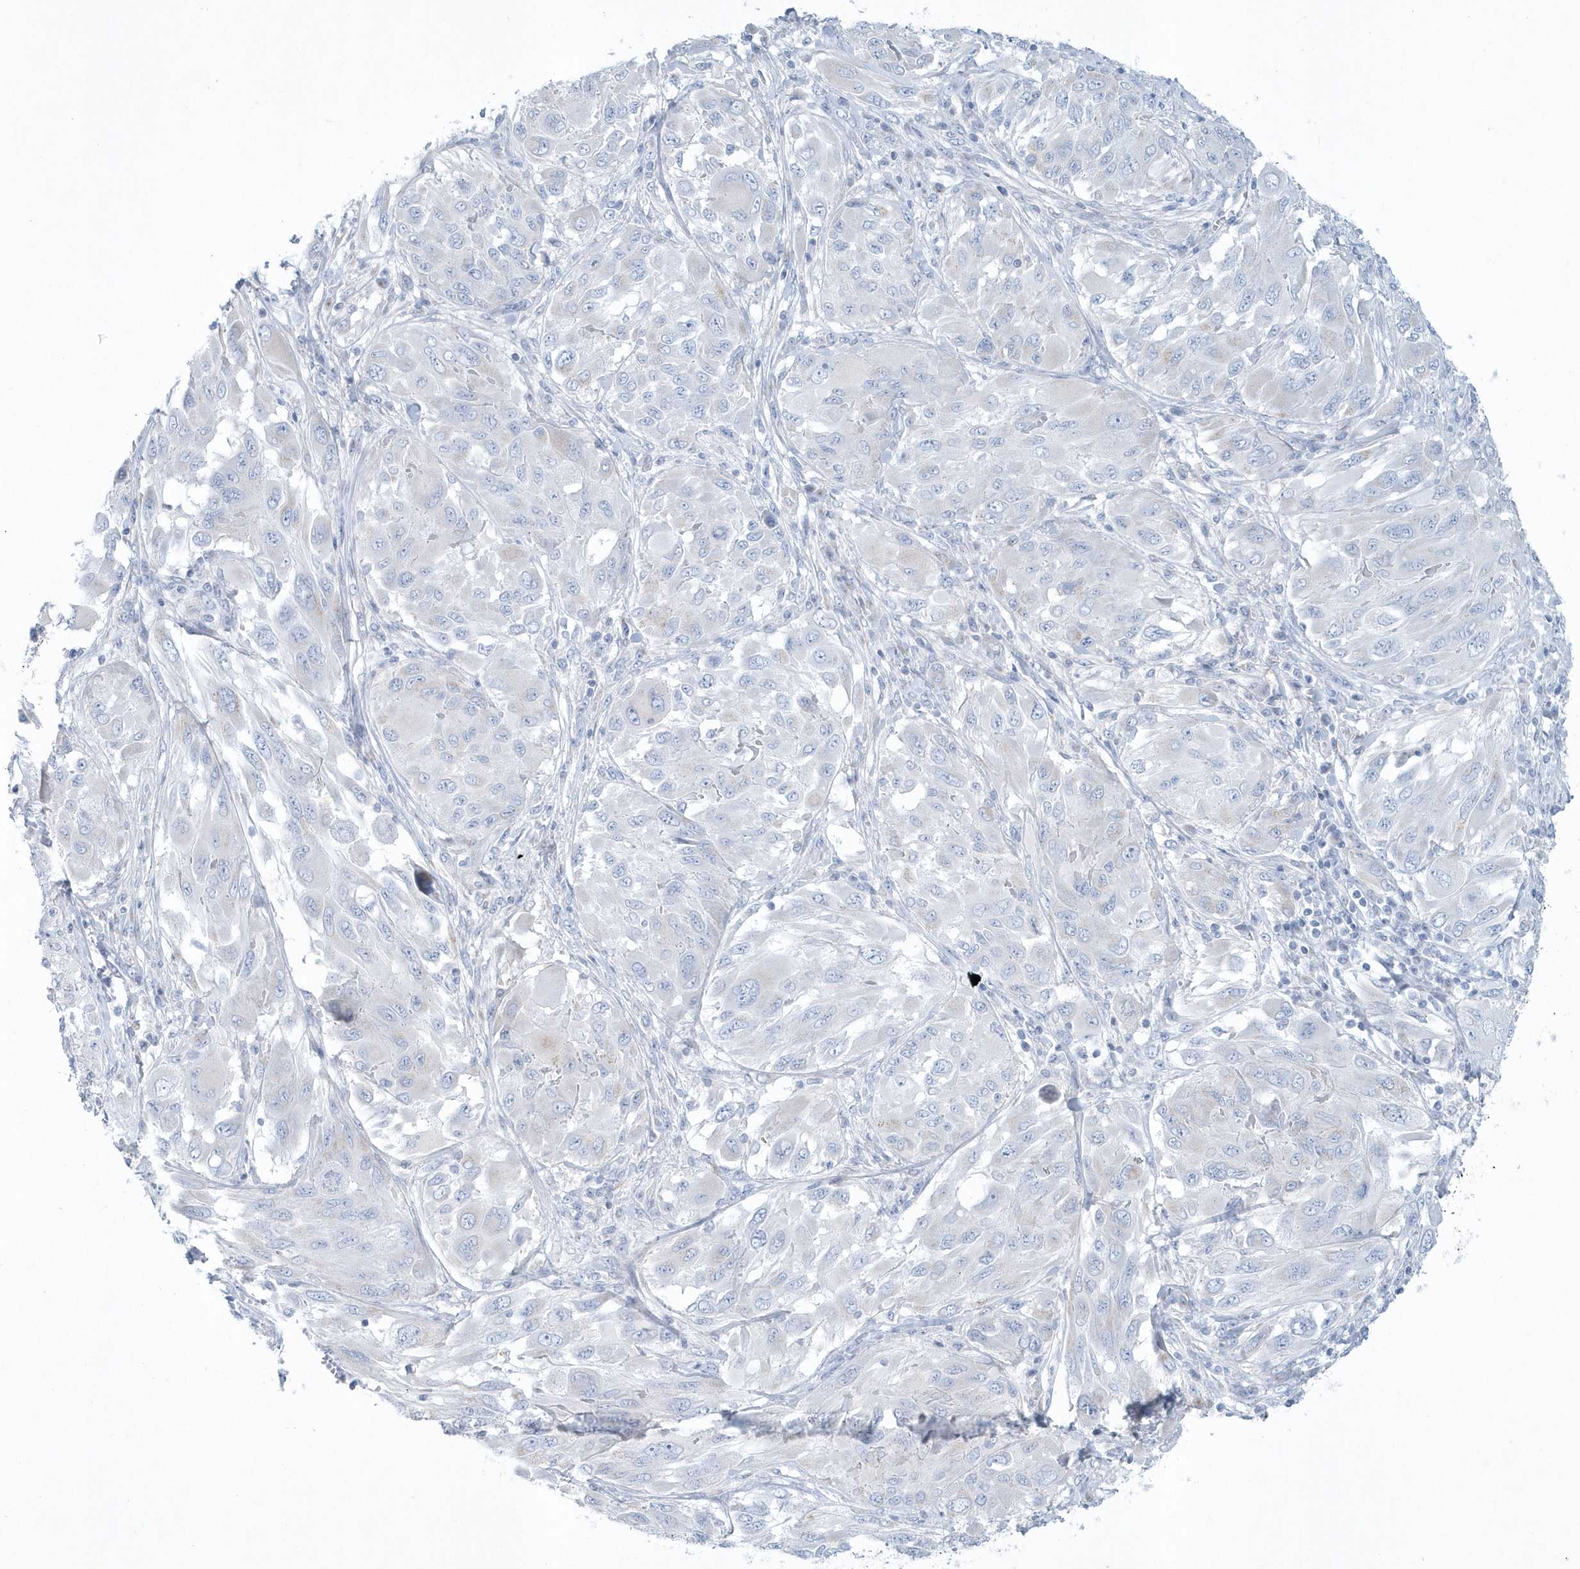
{"staining": {"intensity": "negative", "quantity": "none", "location": "none"}, "tissue": "melanoma", "cell_type": "Tumor cells", "image_type": "cancer", "snomed": [{"axis": "morphology", "description": "Malignant melanoma, NOS"}, {"axis": "topography", "description": "Skin"}], "caption": "Human malignant melanoma stained for a protein using IHC reveals no positivity in tumor cells.", "gene": "SPATA18", "patient": {"sex": "female", "age": 91}}